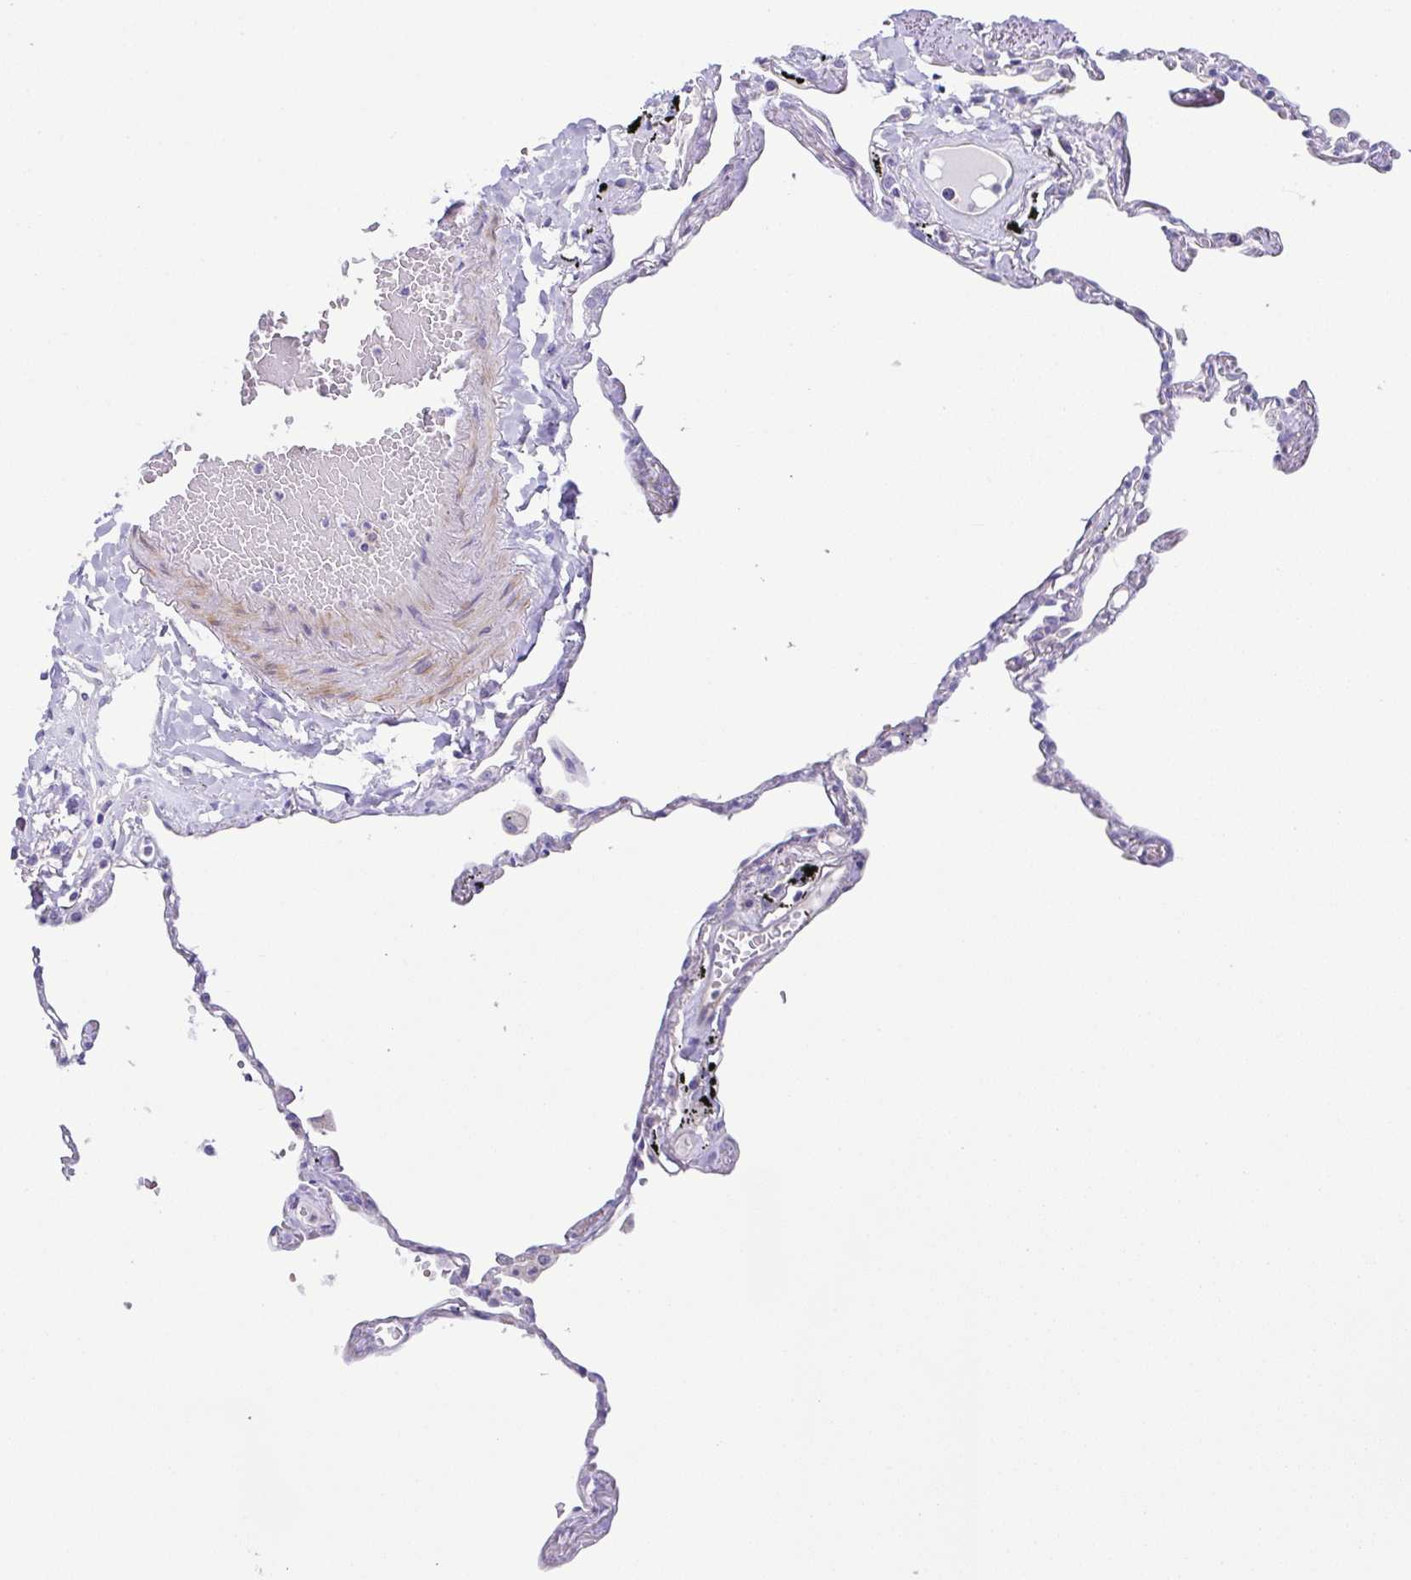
{"staining": {"intensity": "negative", "quantity": "none", "location": "none"}, "tissue": "lung", "cell_type": "Alveolar cells", "image_type": "normal", "snomed": [{"axis": "morphology", "description": "Normal tissue, NOS"}, {"axis": "topography", "description": "Lung"}], "caption": "IHC histopathology image of normal human lung stained for a protein (brown), which displays no positivity in alveolar cells.", "gene": "CFAP97D1", "patient": {"sex": "female", "age": 67}}